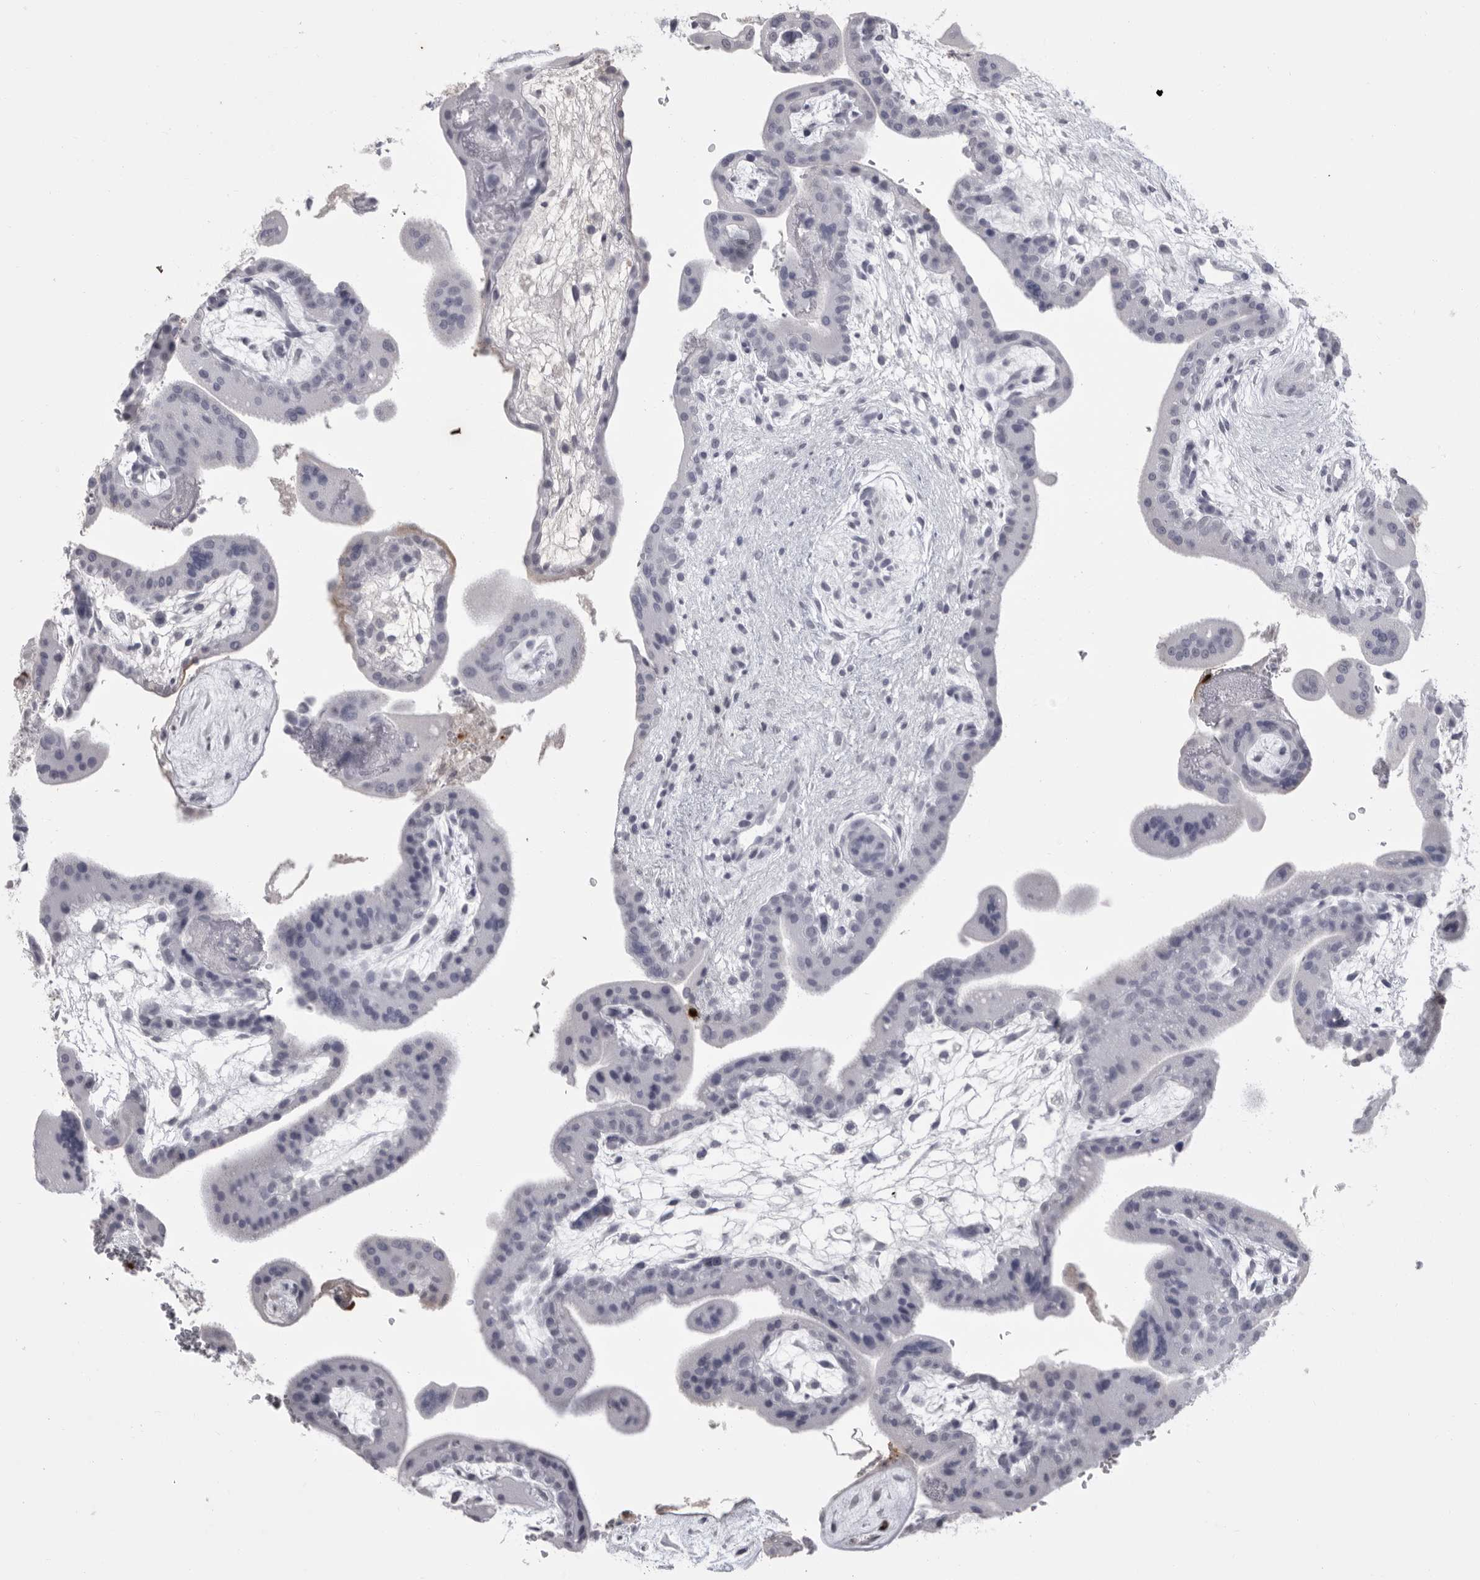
{"staining": {"intensity": "negative", "quantity": "none", "location": "none"}, "tissue": "placenta", "cell_type": "Decidual cells", "image_type": "normal", "snomed": [{"axis": "morphology", "description": "Normal tissue, NOS"}, {"axis": "topography", "description": "Placenta"}], "caption": "High magnification brightfield microscopy of benign placenta stained with DAB (brown) and counterstained with hematoxylin (blue): decidual cells show no significant staining. (IHC, brightfield microscopy, high magnification).", "gene": "GNLY", "patient": {"sex": "female", "age": 35}}